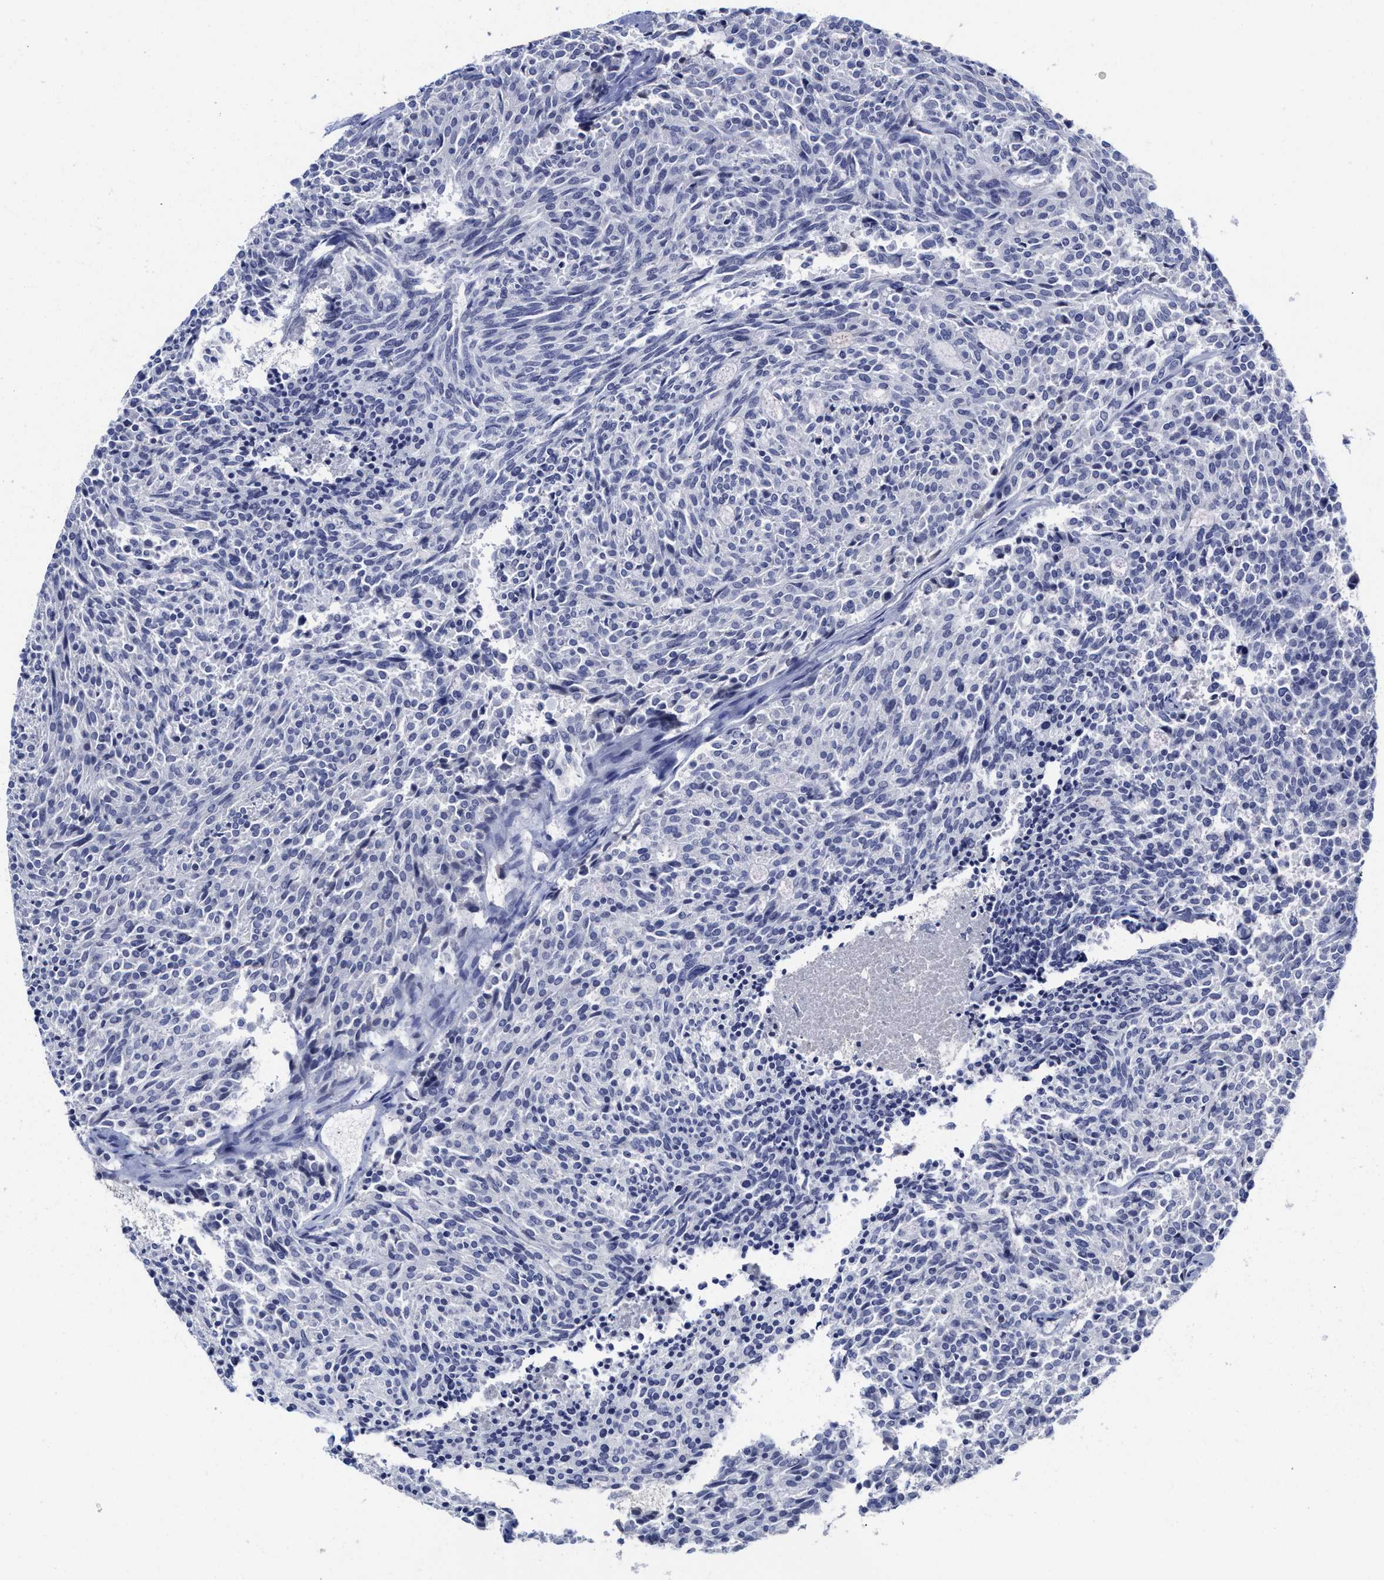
{"staining": {"intensity": "negative", "quantity": "none", "location": "none"}, "tissue": "carcinoid", "cell_type": "Tumor cells", "image_type": "cancer", "snomed": [{"axis": "morphology", "description": "Carcinoid, malignant, NOS"}, {"axis": "topography", "description": "Pancreas"}], "caption": "Carcinoid stained for a protein using IHC reveals no expression tumor cells.", "gene": "C2", "patient": {"sex": "female", "age": 54}}